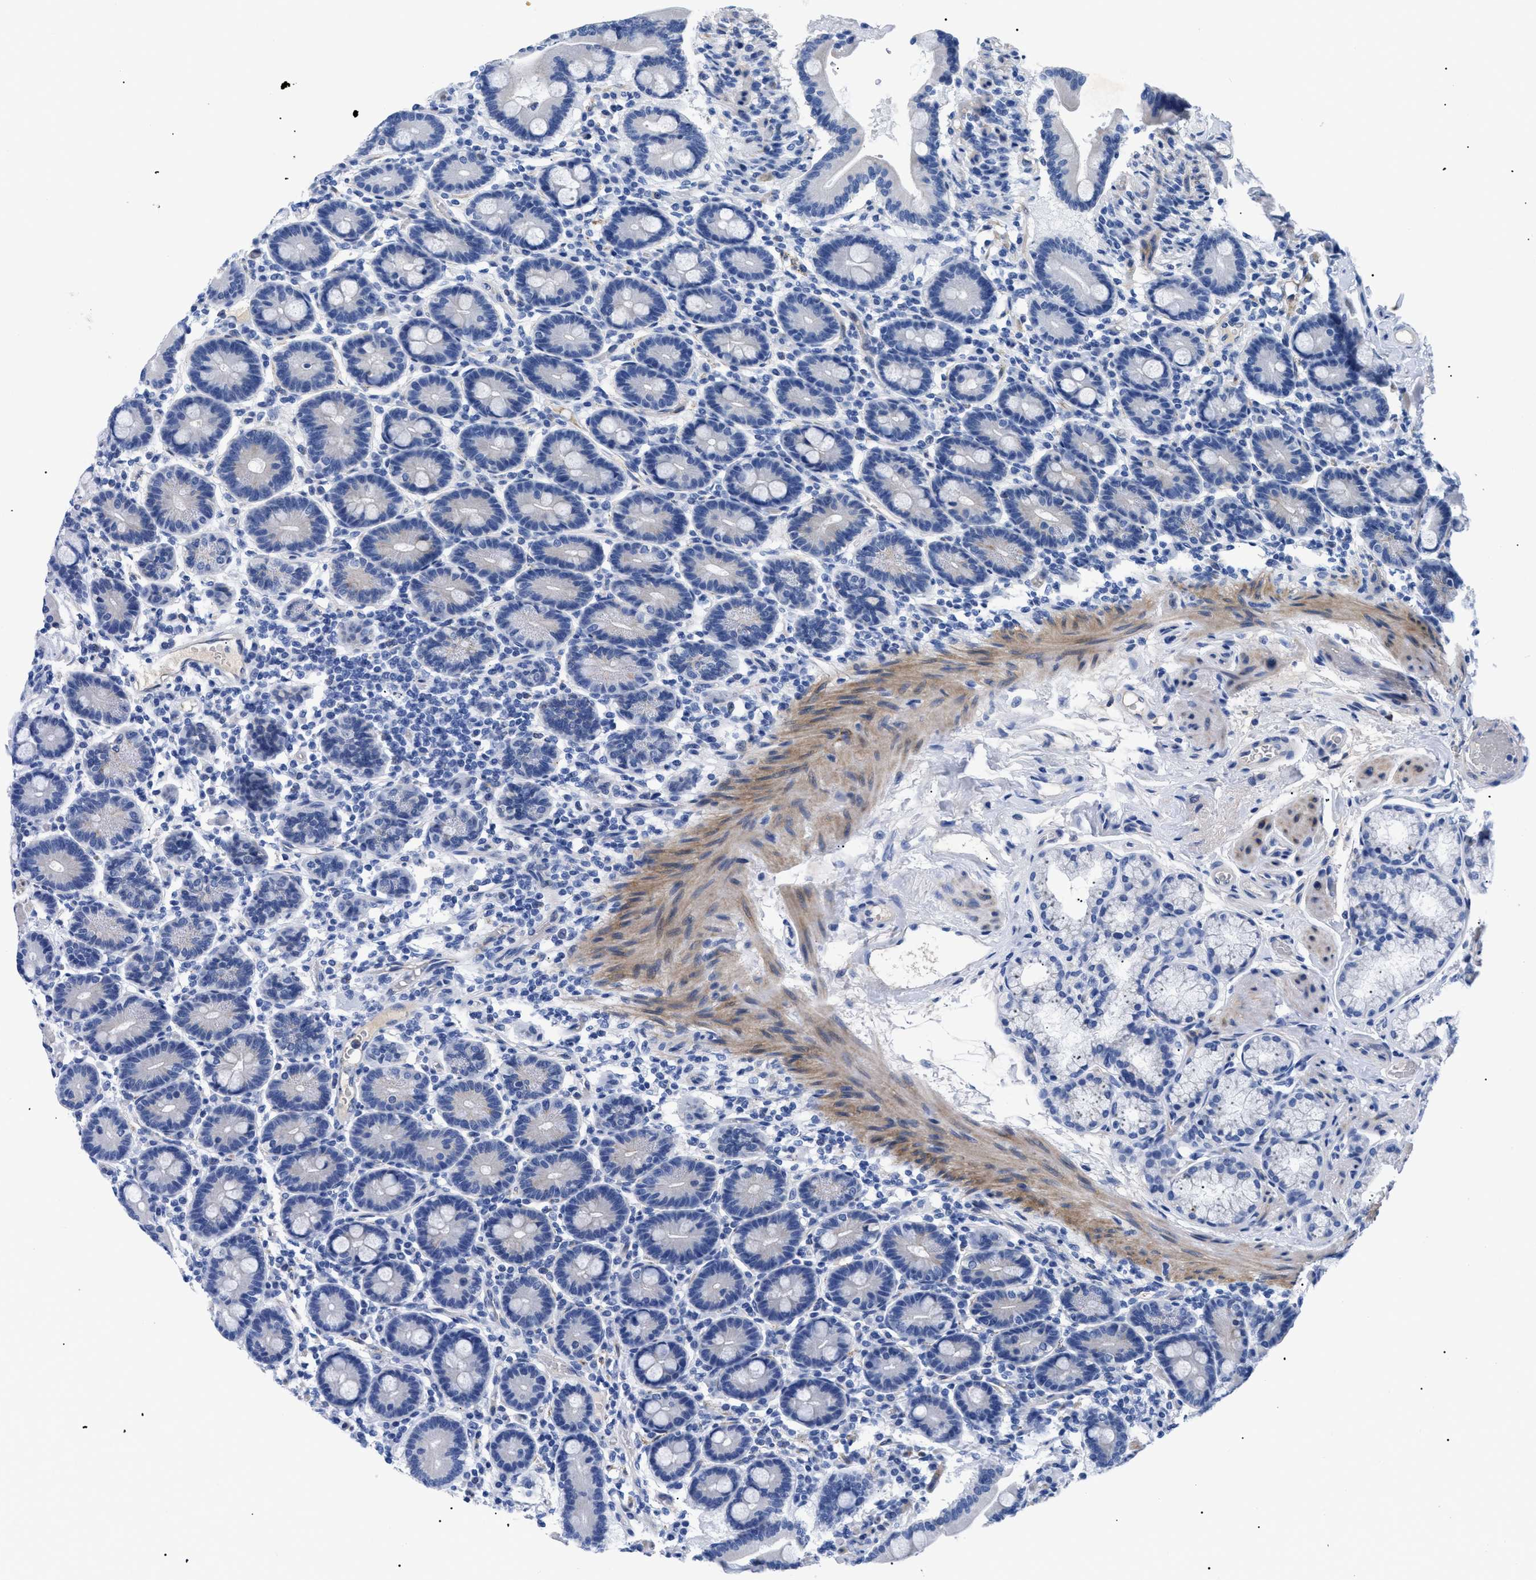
{"staining": {"intensity": "negative", "quantity": "none", "location": "none"}, "tissue": "duodenum", "cell_type": "Glandular cells", "image_type": "normal", "snomed": [{"axis": "morphology", "description": "Normal tissue, NOS"}, {"axis": "topography", "description": "Duodenum"}], "caption": "Immunohistochemistry of normal duodenum reveals no expression in glandular cells.", "gene": "TMEM68", "patient": {"sex": "male", "age": 54}}